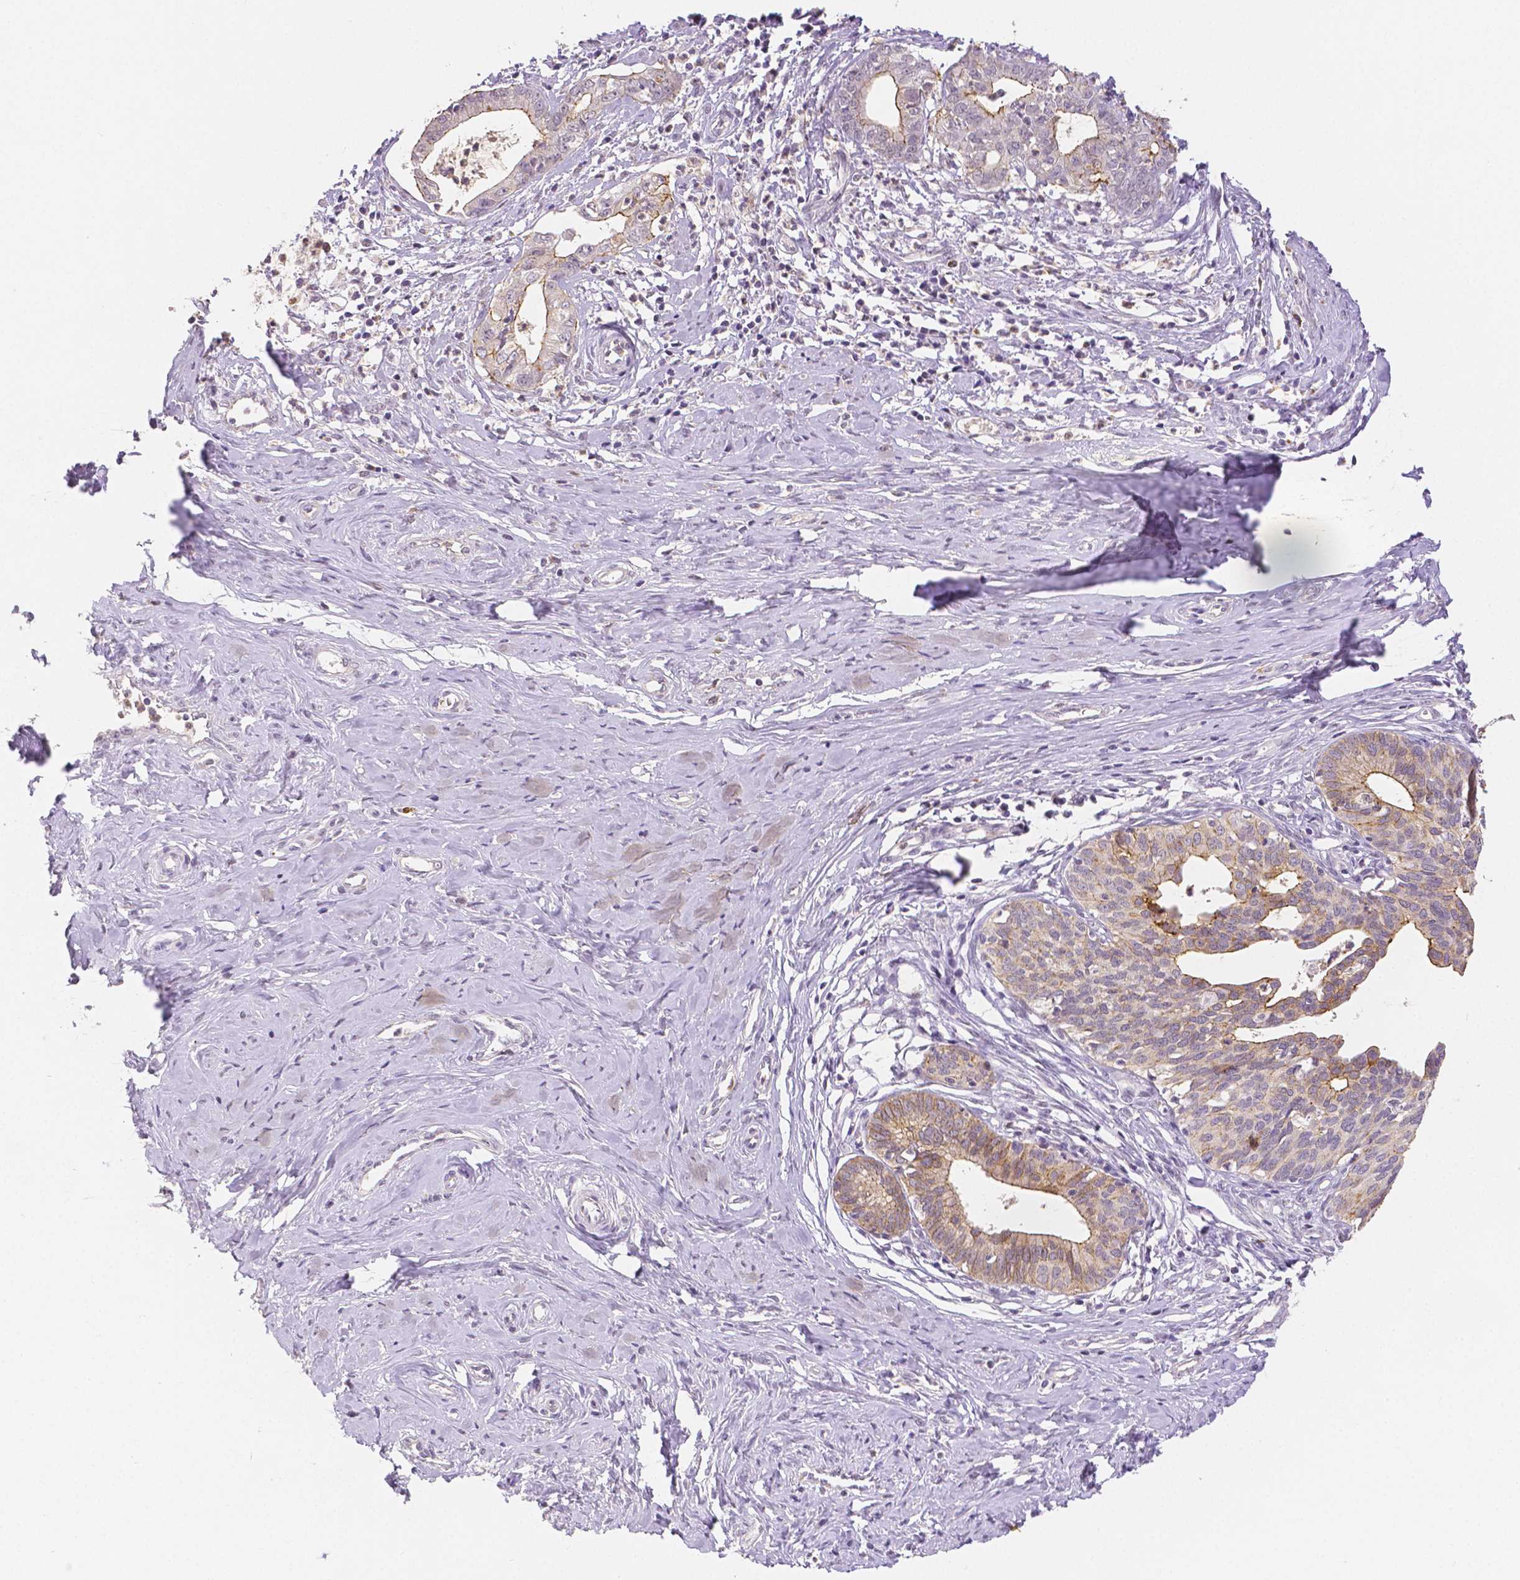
{"staining": {"intensity": "weak", "quantity": ">75%", "location": "cytoplasmic/membranous"}, "tissue": "cervical cancer", "cell_type": "Tumor cells", "image_type": "cancer", "snomed": [{"axis": "morphology", "description": "Normal tissue, NOS"}, {"axis": "morphology", "description": "Adenocarcinoma, NOS"}, {"axis": "topography", "description": "Cervix"}], "caption": "Protein analysis of cervical adenocarcinoma tissue reveals weak cytoplasmic/membranous expression in about >75% of tumor cells.", "gene": "OCLN", "patient": {"sex": "female", "age": 38}}